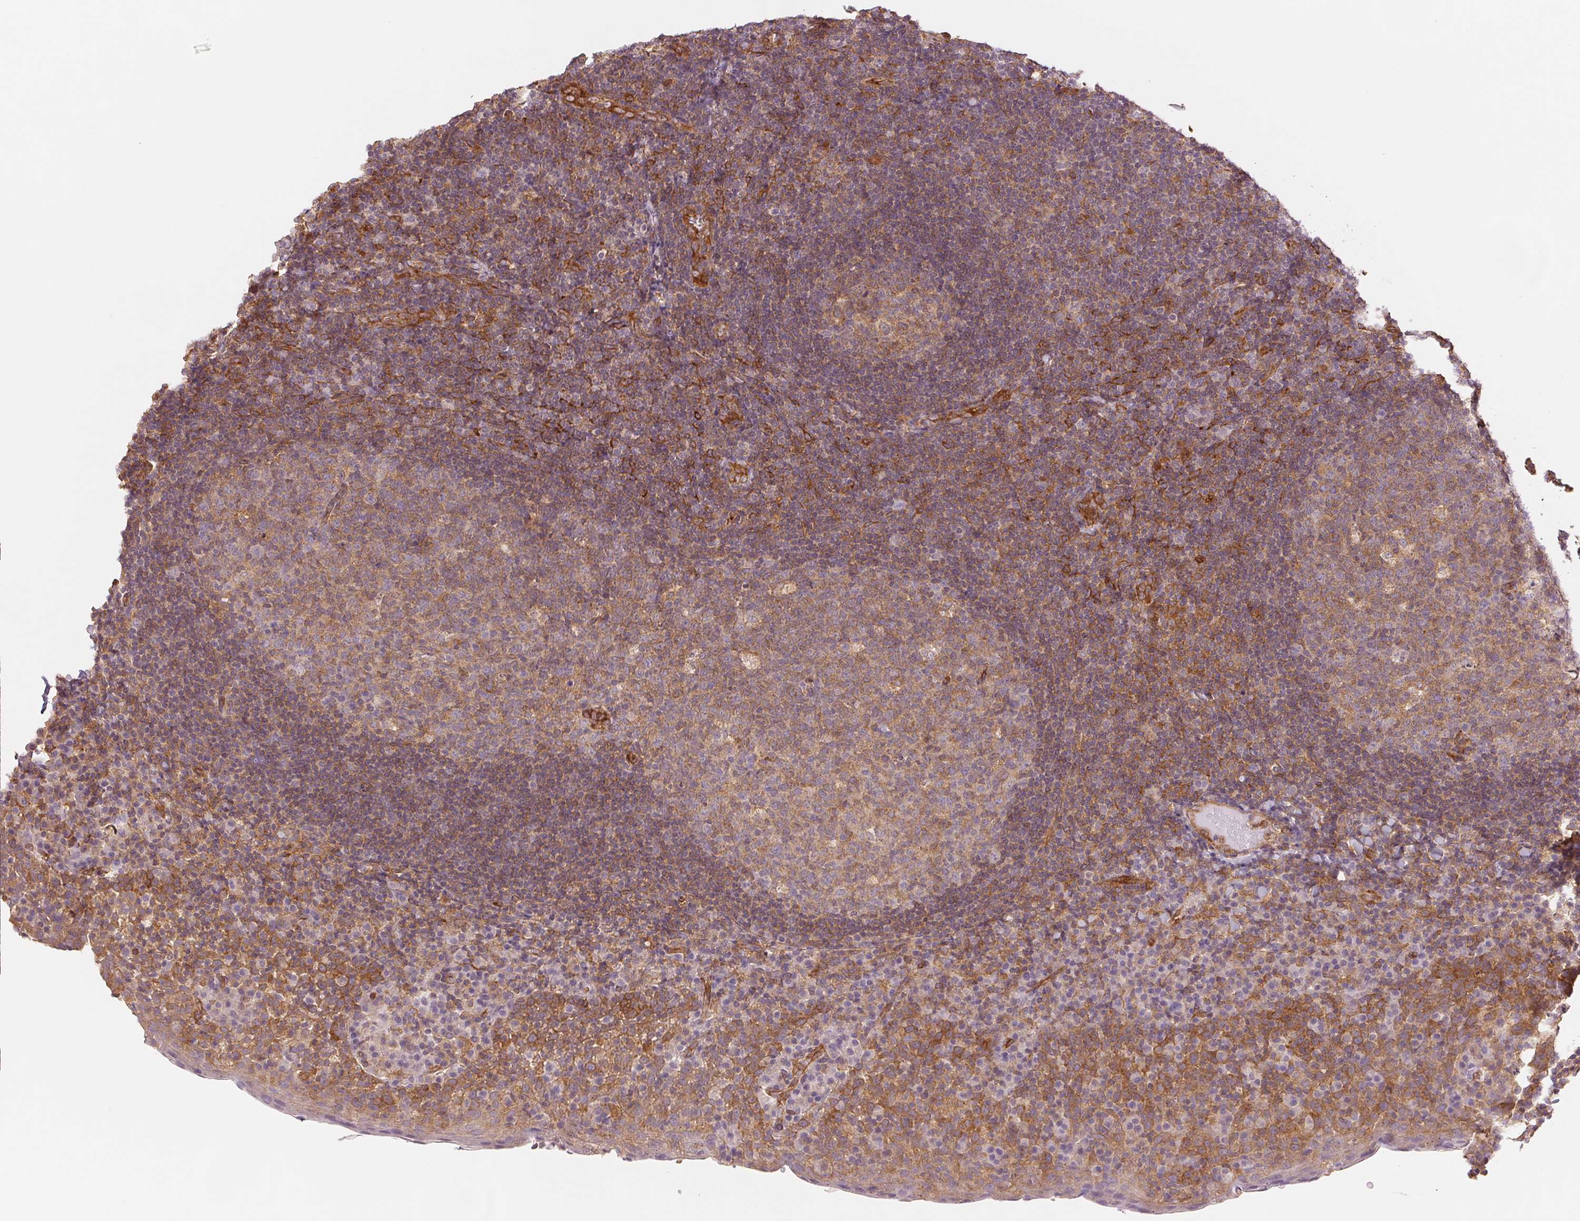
{"staining": {"intensity": "negative", "quantity": "none", "location": "none"}, "tissue": "tonsil", "cell_type": "Germinal center cells", "image_type": "normal", "snomed": [{"axis": "morphology", "description": "Normal tissue, NOS"}, {"axis": "topography", "description": "Tonsil"}], "caption": "An IHC image of normal tonsil is shown. There is no staining in germinal center cells of tonsil.", "gene": "DIAPH2", "patient": {"sex": "male", "age": 17}}